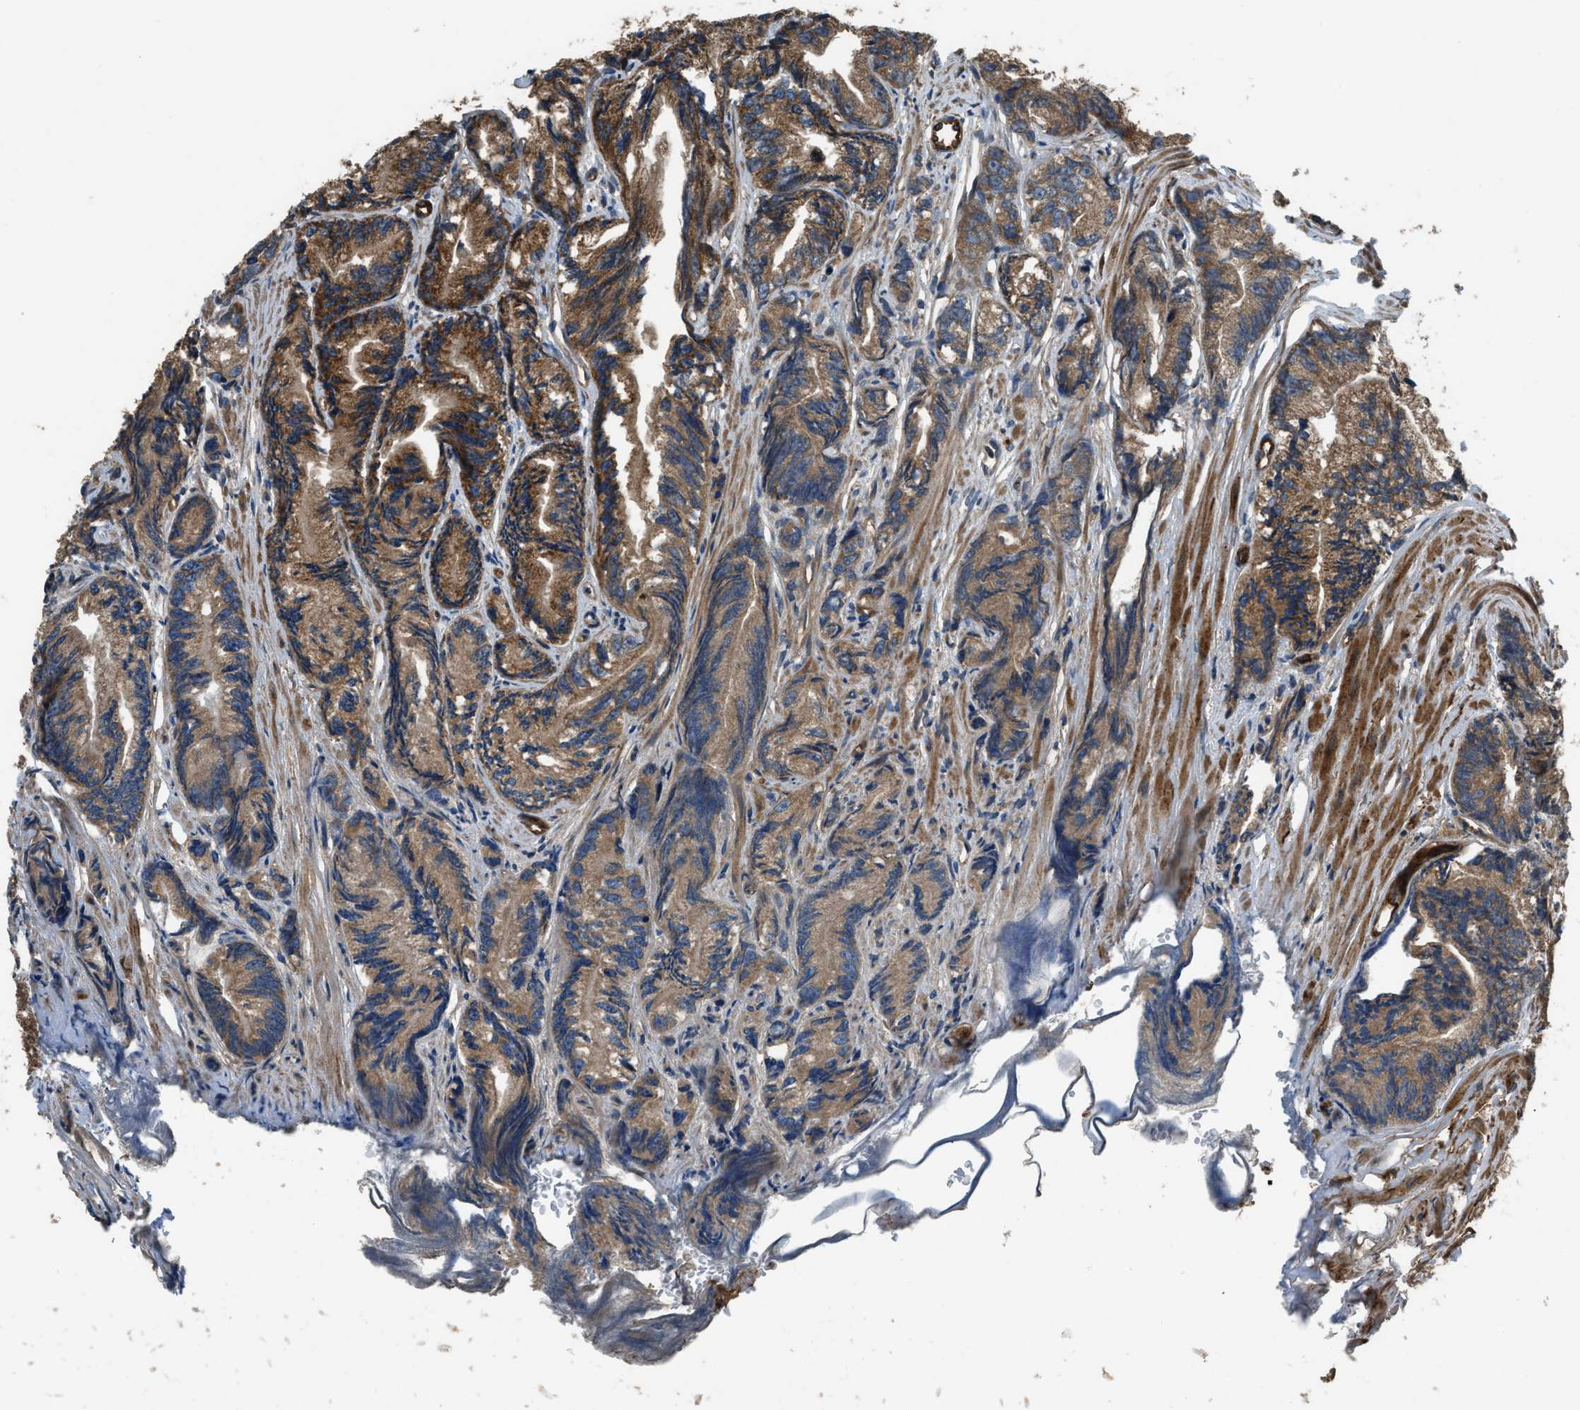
{"staining": {"intensity": "moderate", "quantity": ">75%", "location": "cytoplasmic/membranous"}, "tissue": "prostate cancer", "cell_type": "Tumor cells", "image_type": "cancer", "snomed": [{"axis": "morphology", "description": "Adenocarcinoma, Low grade"}, {"axis": "topography", "description": "Prostate"}], "caption": "Human prostate cancer (low-grade adenocarcinoma) stained with a brown dye demonstrates moderate cytoplasmic/membranous positive positivity in about >75% of tumor cells.", "gene": "GGH", "patient": {"sex": "male", "age": 89}}